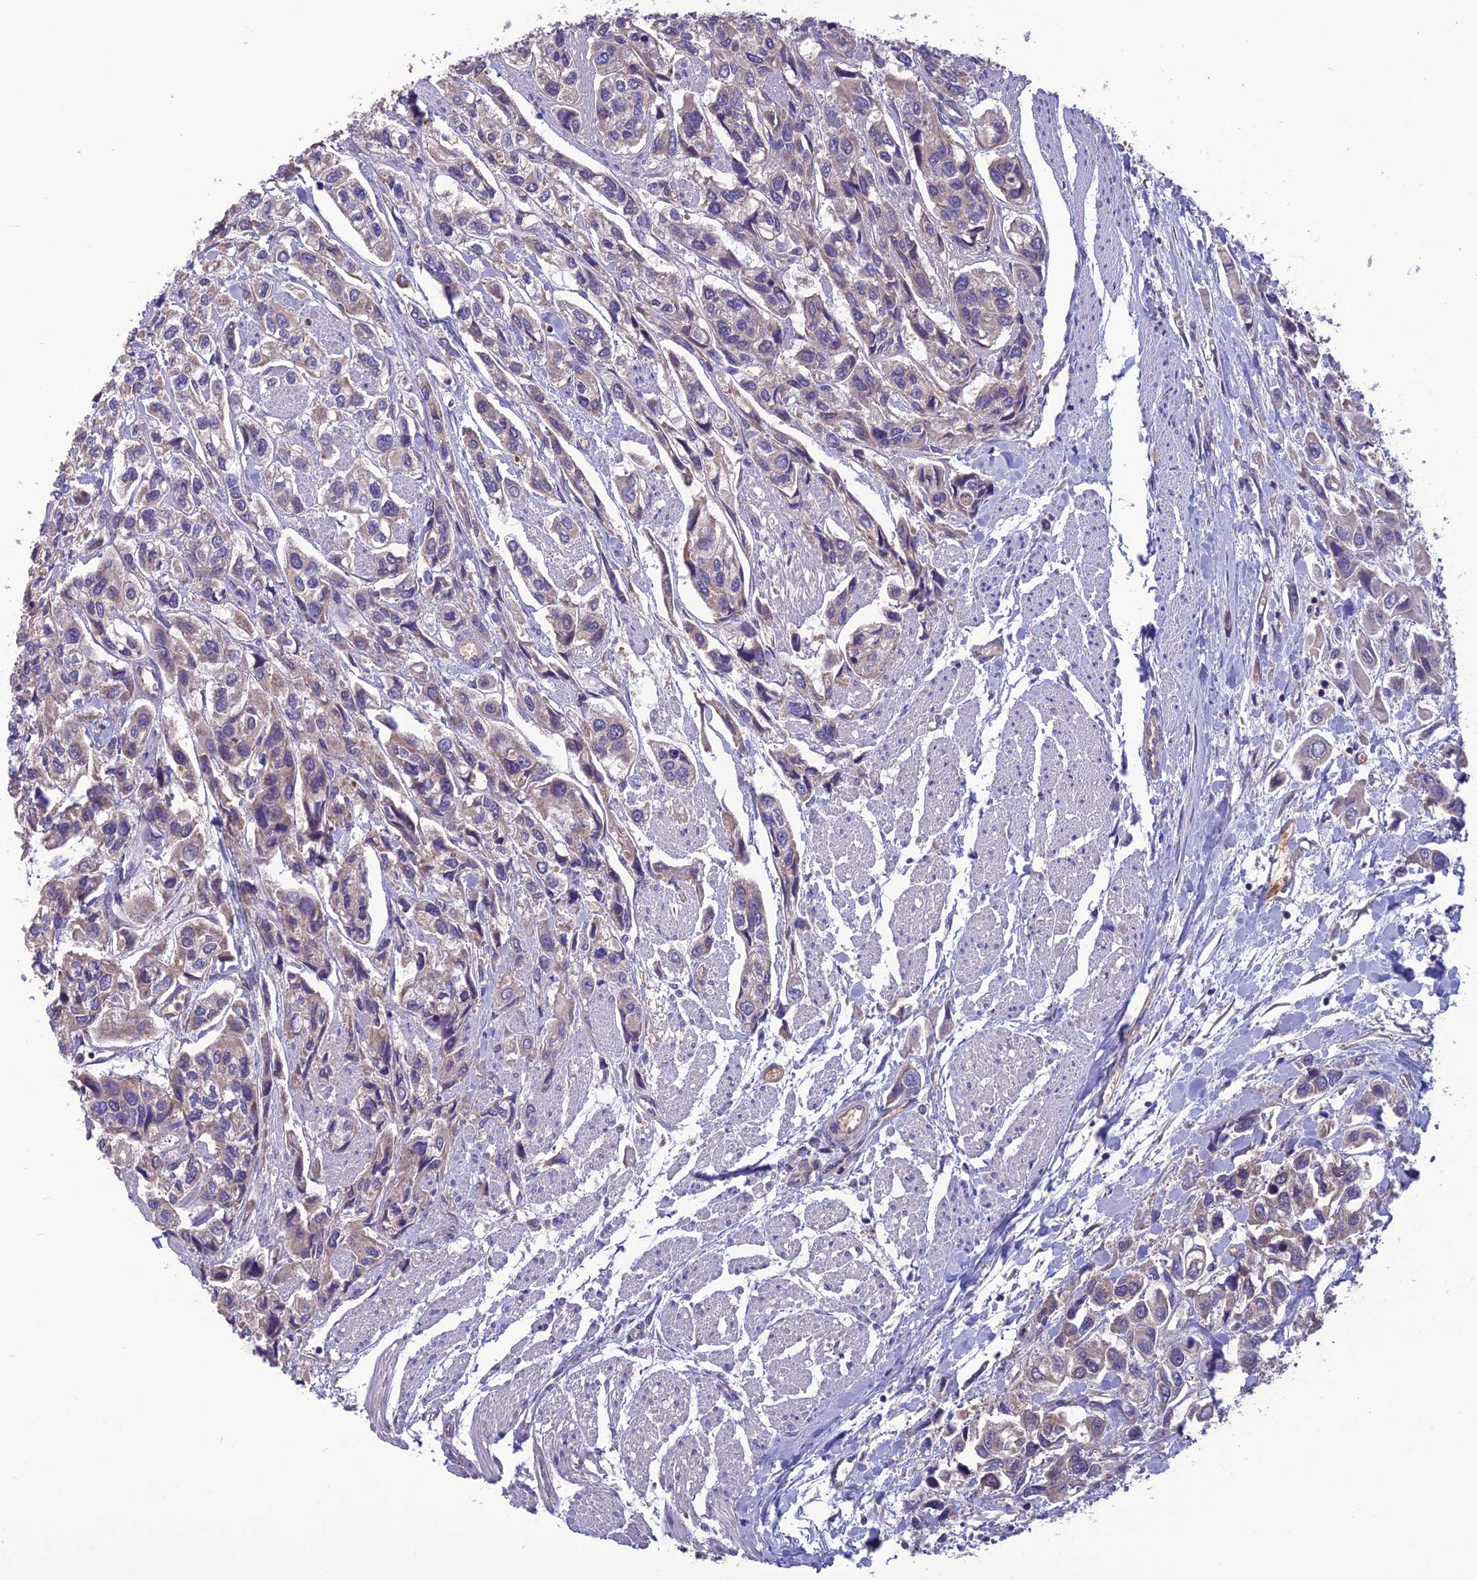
{"staining": {"intensity": "negative", "quantity": "none", "location": "none"}, "tissue": "urothelial cancer", "cell_type": "Tumor cells", "image_type": "cancer", "snomed": [{"axis": "morphology", "description": "Urothelial carcinoma, High grade"}, {"axis": "topography", "description": "Urinary bladder"}], "caption": "DAB immunohistochemical staining of high-grade urothelial carcinoma exhibits no significant staining in tumor cells.", "gene": "PSMF1", "patient": {"sex": "male", "age": 67}}